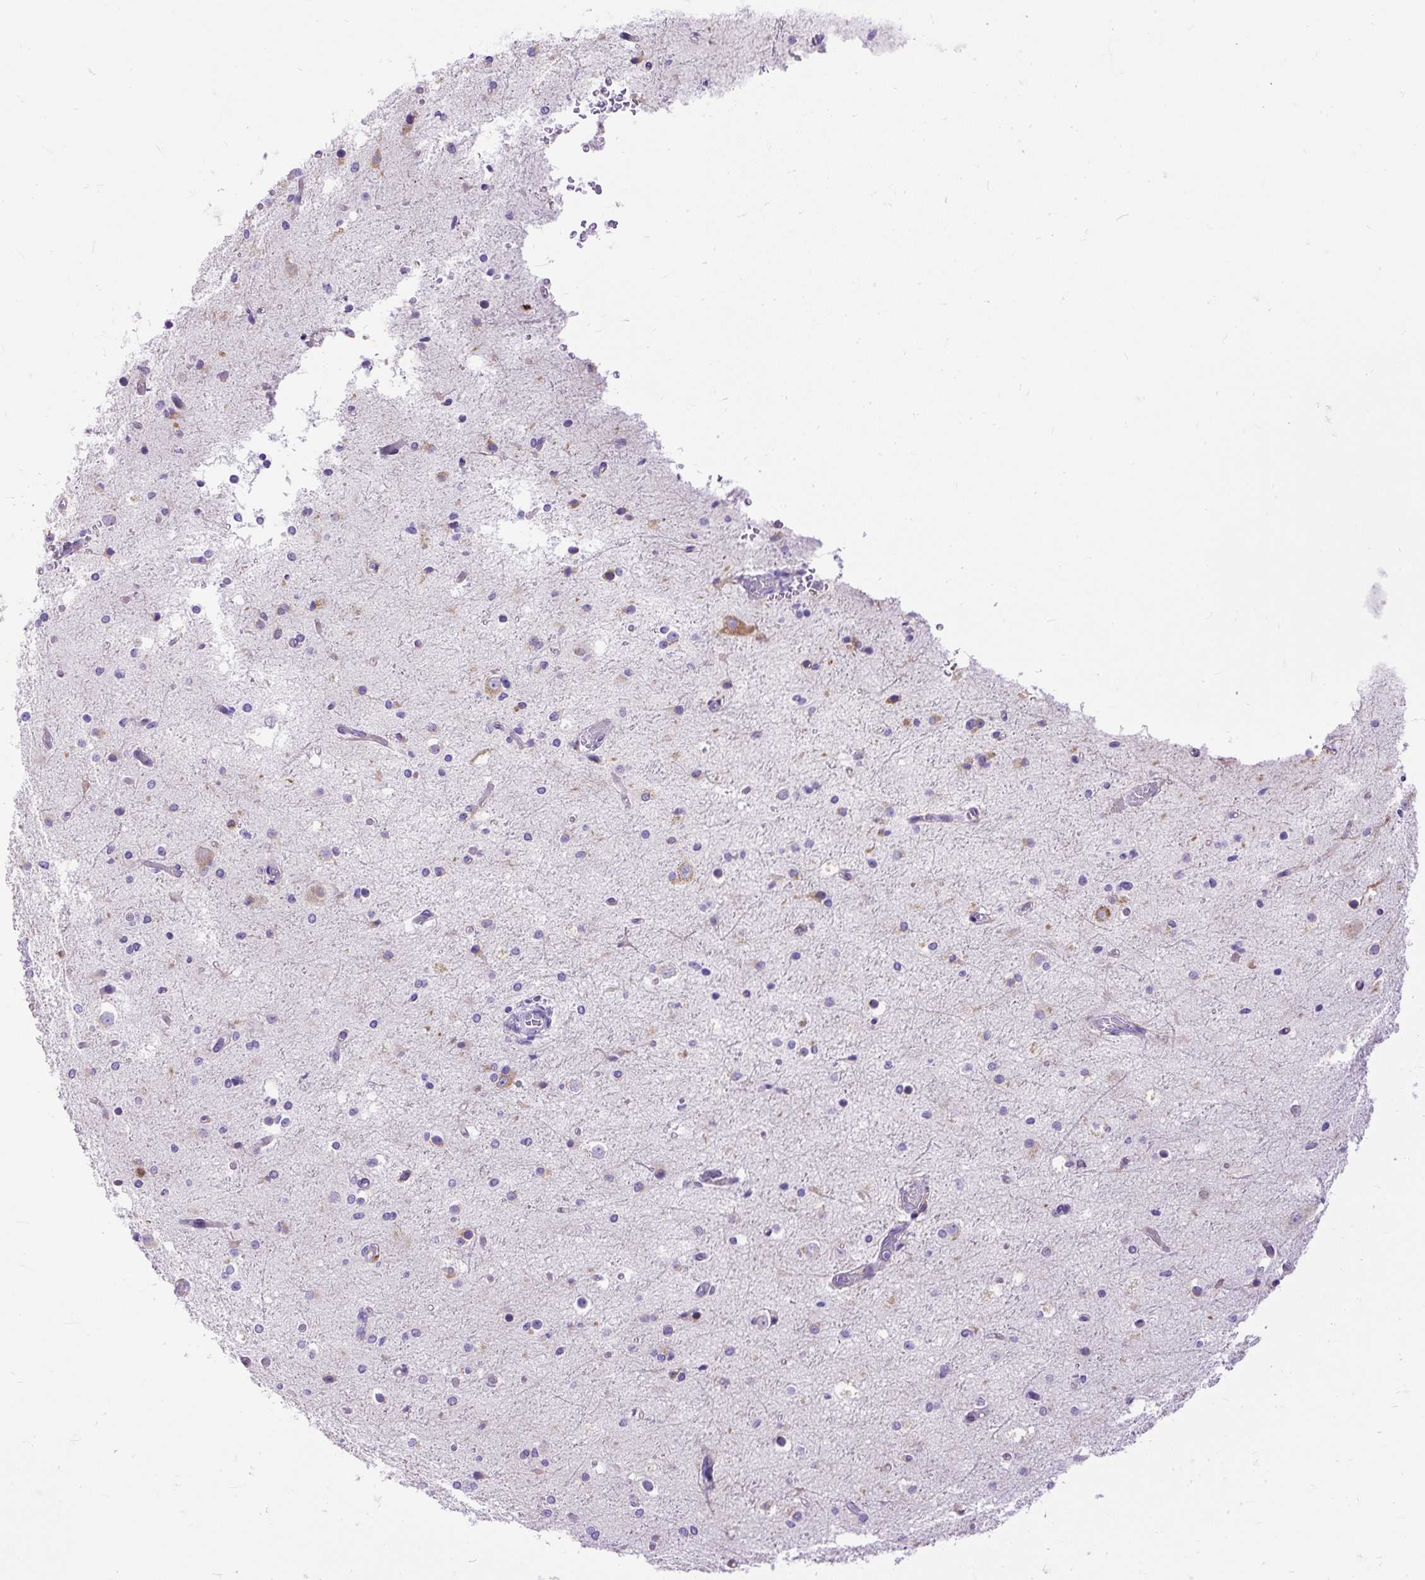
{"staining": {"intensity": "negative", "quantity": "none", "location": "none"}, "tissue": "cerebral cortex", "cell_type": "Endothelial cells", "image_type": "normal", "snomed": [{"axis": "morphology", "description": "Normal tissue, NOS"}, {"axis": "morphology", "description": "Inflammation, NOS"}, {"axis": "topography", "description": "Cerebral cortex"}], "caption": "Cerebral cortex stained for a protein using immunohistochemistry demonstrates no staining endothelial cells.", "gene": "SYBU", "patient": {"sex": "male", "age": 6}}